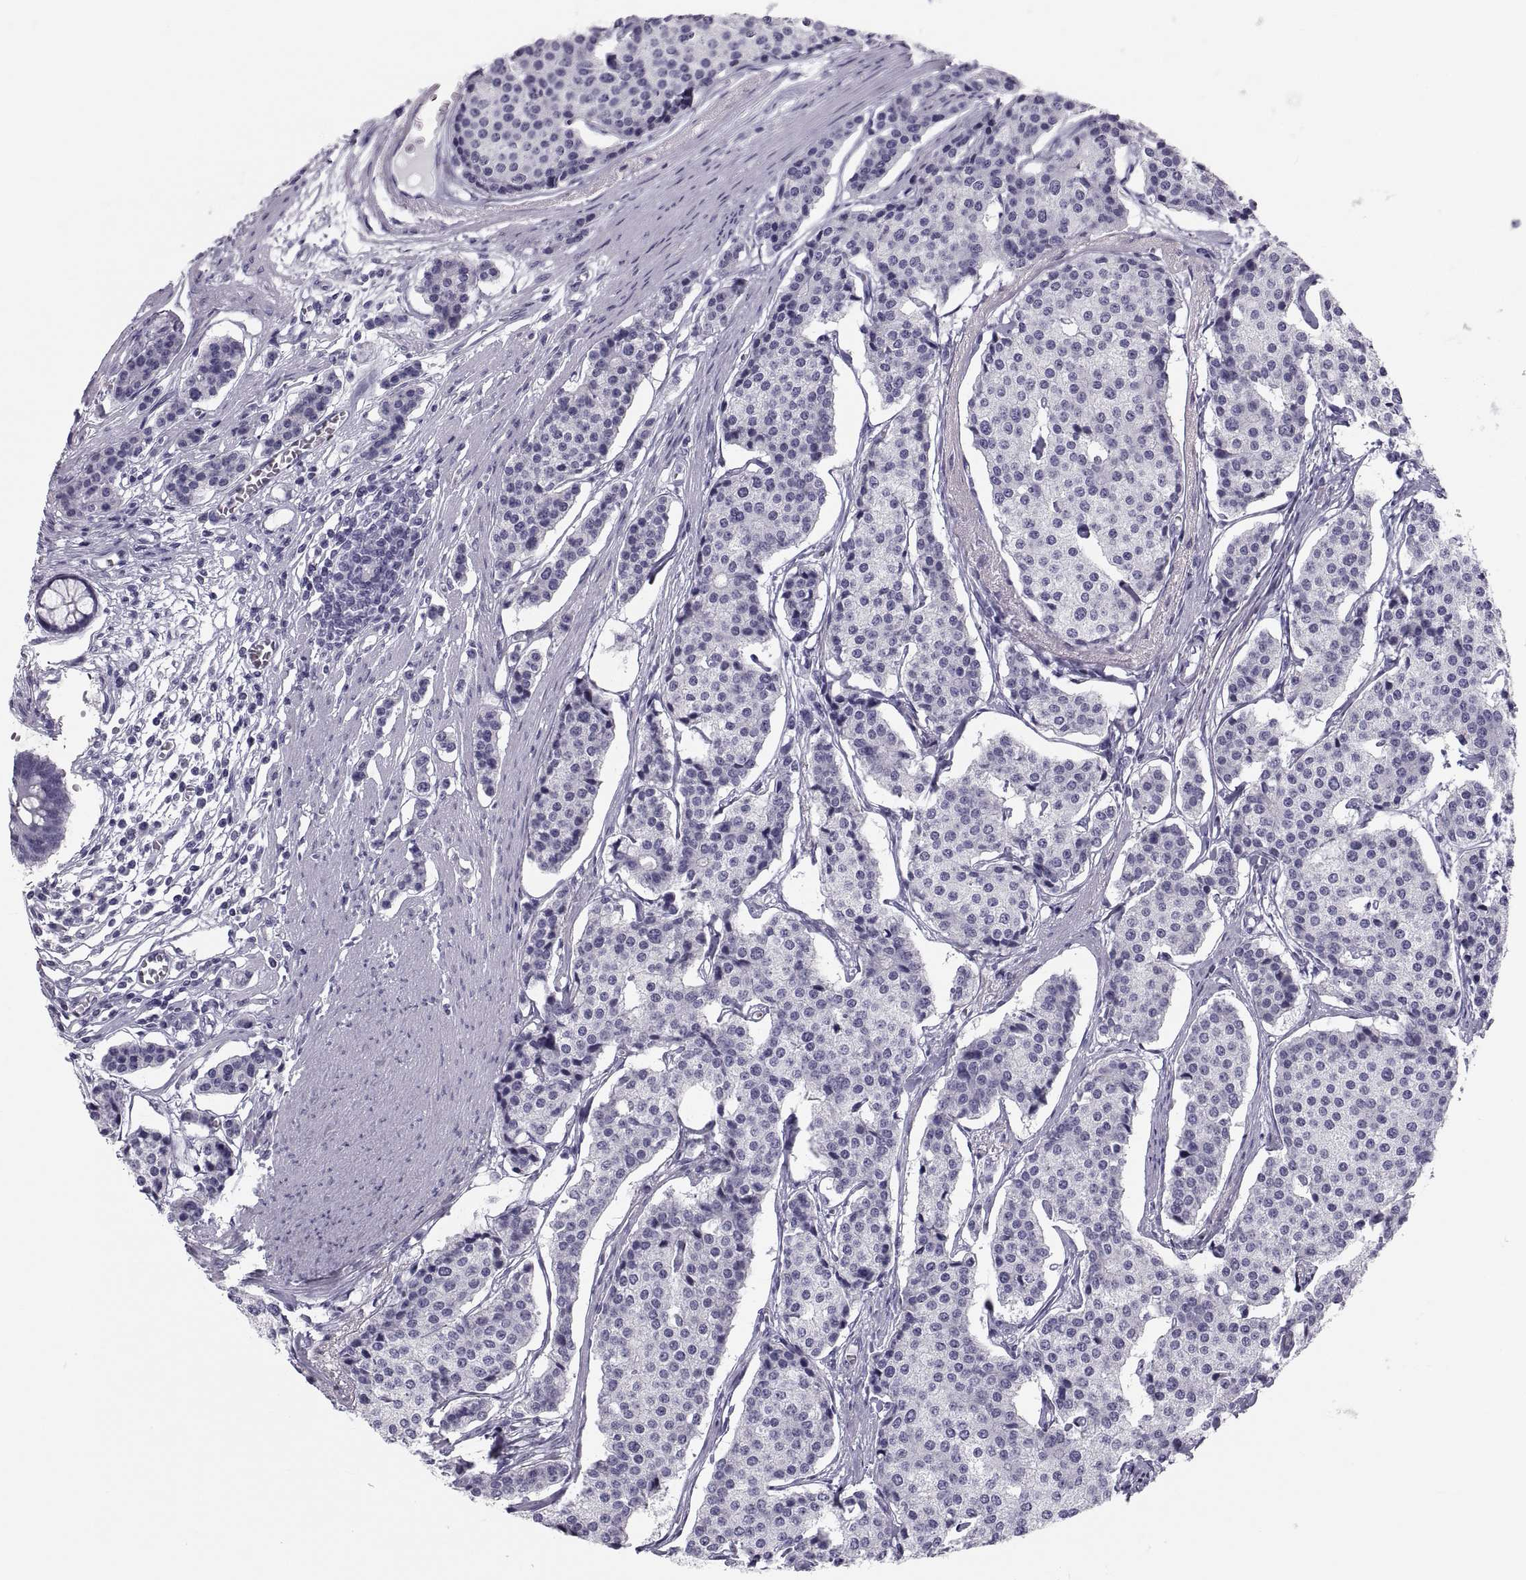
{"staining": {"intensity": "negative", "quantity": "none", "location": "none"}, "tissue": "carcinoid", "cell_type": "Tumor cells", "image_type": "cancer", "snomed": [{"axis": "morphology", "description": "Carcinoid, malignant, NOS"}, {"axis": "topography", "description": "Small intestine"}], "caption": "High magnification brightfield microscopy of malignant carcinoid stained with DAB (3,3'-diaminobenzidine) (brown) and counterstained with hematoxylin (blue): tumor cells show no significant positivity.", "gene": "CRISP1", "patient": {"sex": "female", "age": 65}}